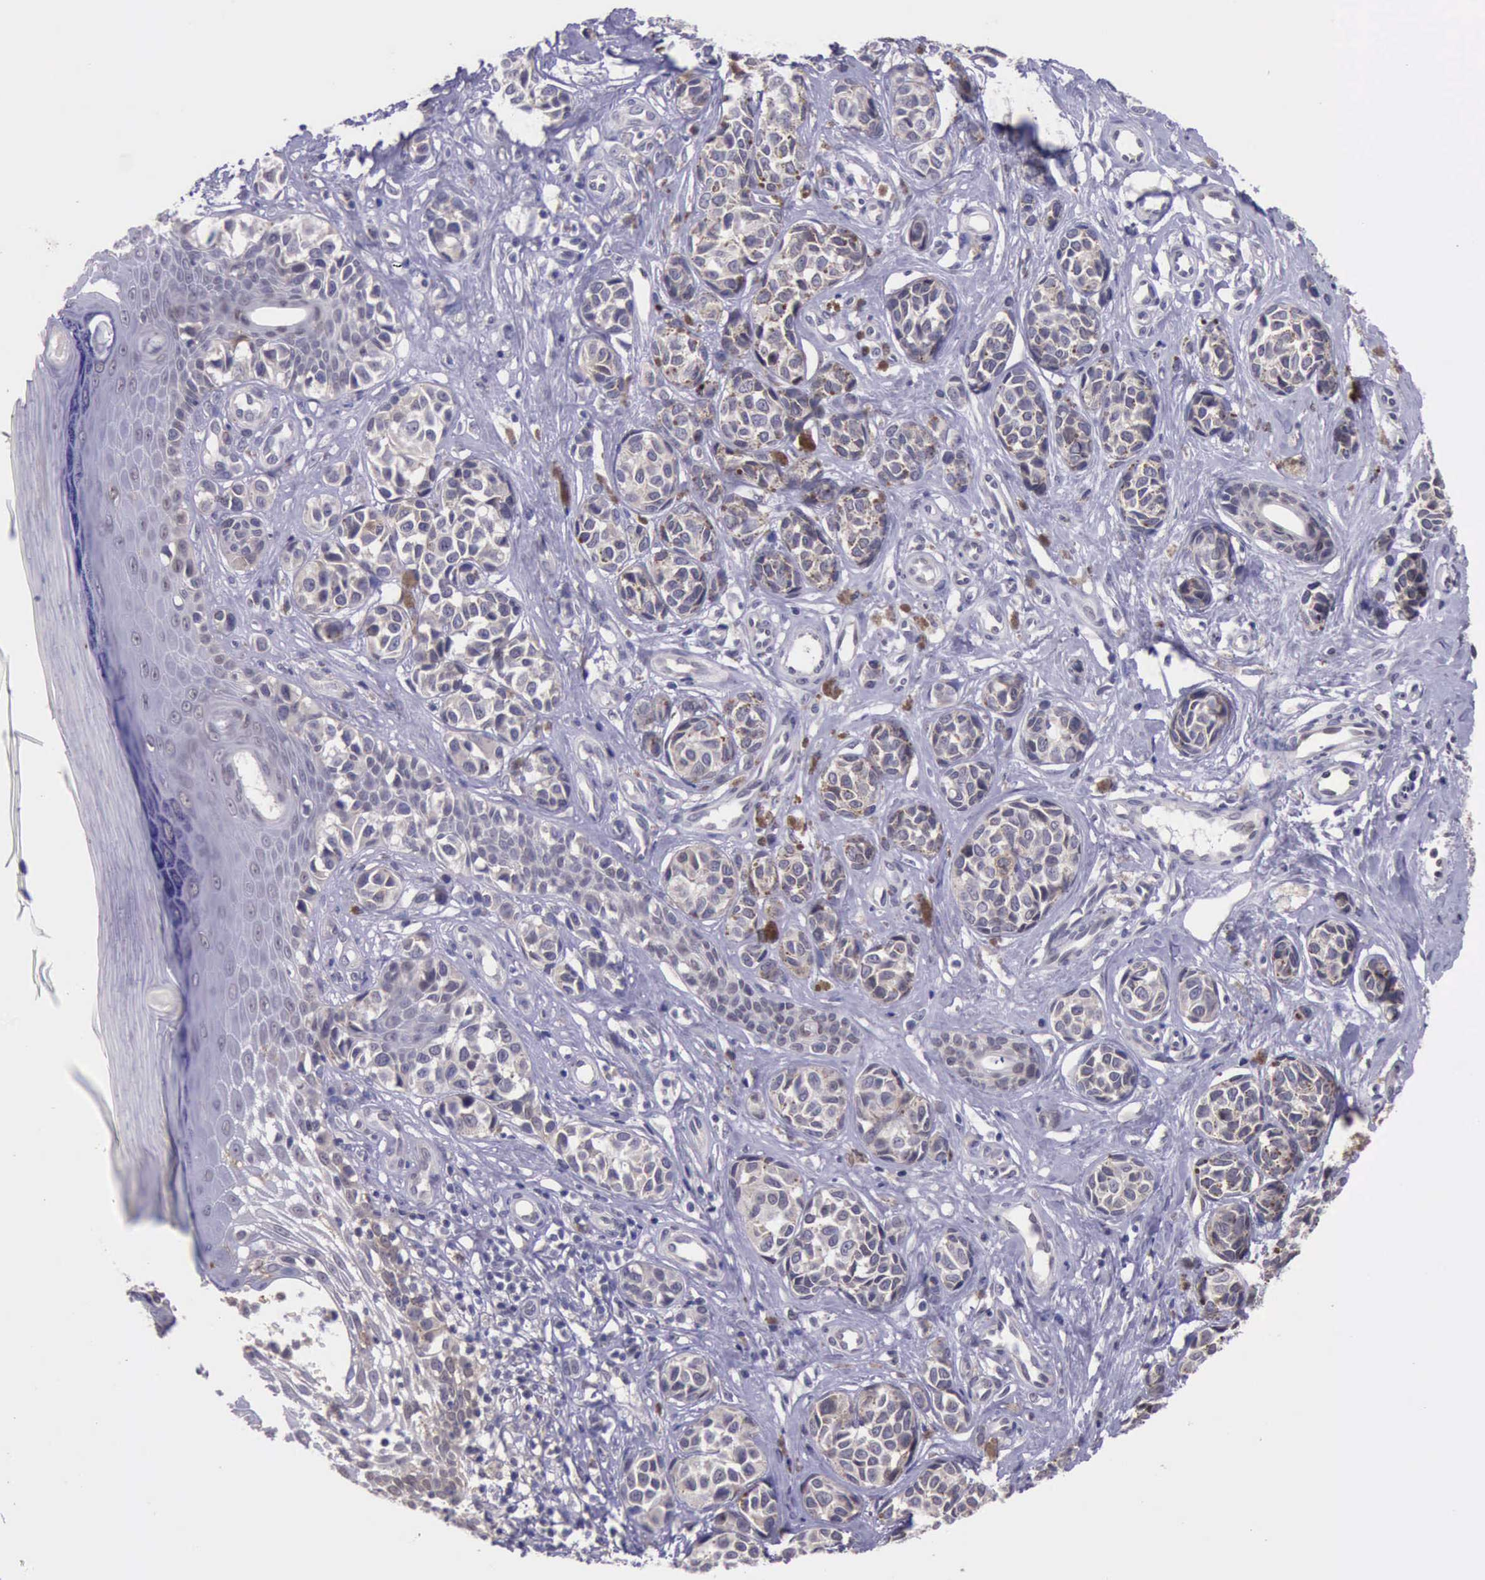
{"staining": {"intensity": "weak", "quantity": ">75%", "location": "cytoplasmic/membranous"}, "tissue": "melanoma", "cell_type": "Tumor cells", "image_type": "cancer", "snomed": [{"axis": "morphology", "description": "Malignant melanoma, NOS"}, {"axis": "topography", "description": "Skin"}], "caption": "Protein staining shows weak cytoplasmic/membranous positivity in approximately >75% of tumor cells in malignant melanoma. The staining was performed using DAB to visualize the protein expression in brown, while the nuclei were stained in blue with hematoxylin (Magnification: 20x).", "gene": "PLEK2", "patient": {"sex": "male", "age": 79}}